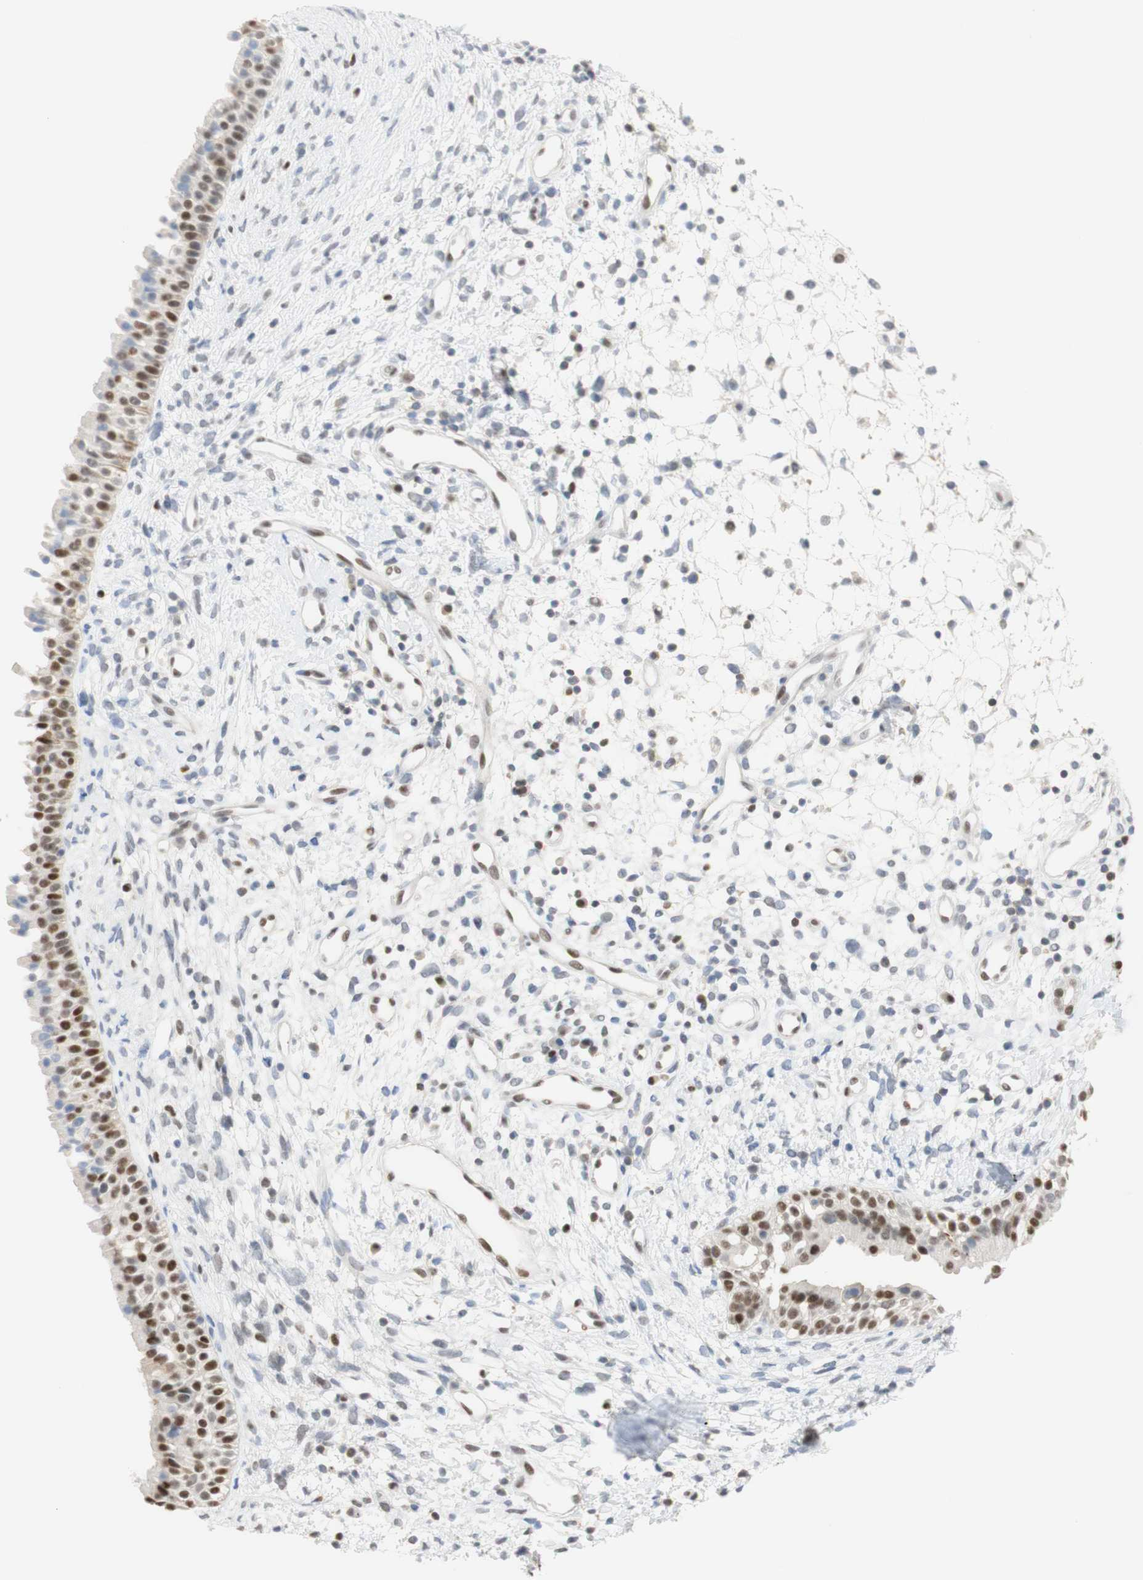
{"staining": {"intensity": "moderate", "quantity": ">75%", "location": "cytoplasmic/membranous,nuclear"}, "tissue": "nasopharynx", "cell_type": "Respiratory epithelial cells", "image_type": "normal", "snomed": [{"axis": "morphology", "description": "Normal tissue, NOS"}, {"axis": "topography", "description": "Nasopharynx"}], "caption": "An image showing moderate cytoplasmic/membranous,nuclear positivity in approximately >75% of respiratory epithelial cells in normal nasopharynx, as visualized by brown immunohistochemical staining.", "gene": "NAP1L4", "patient": {"sex": "male", "age": 22}}